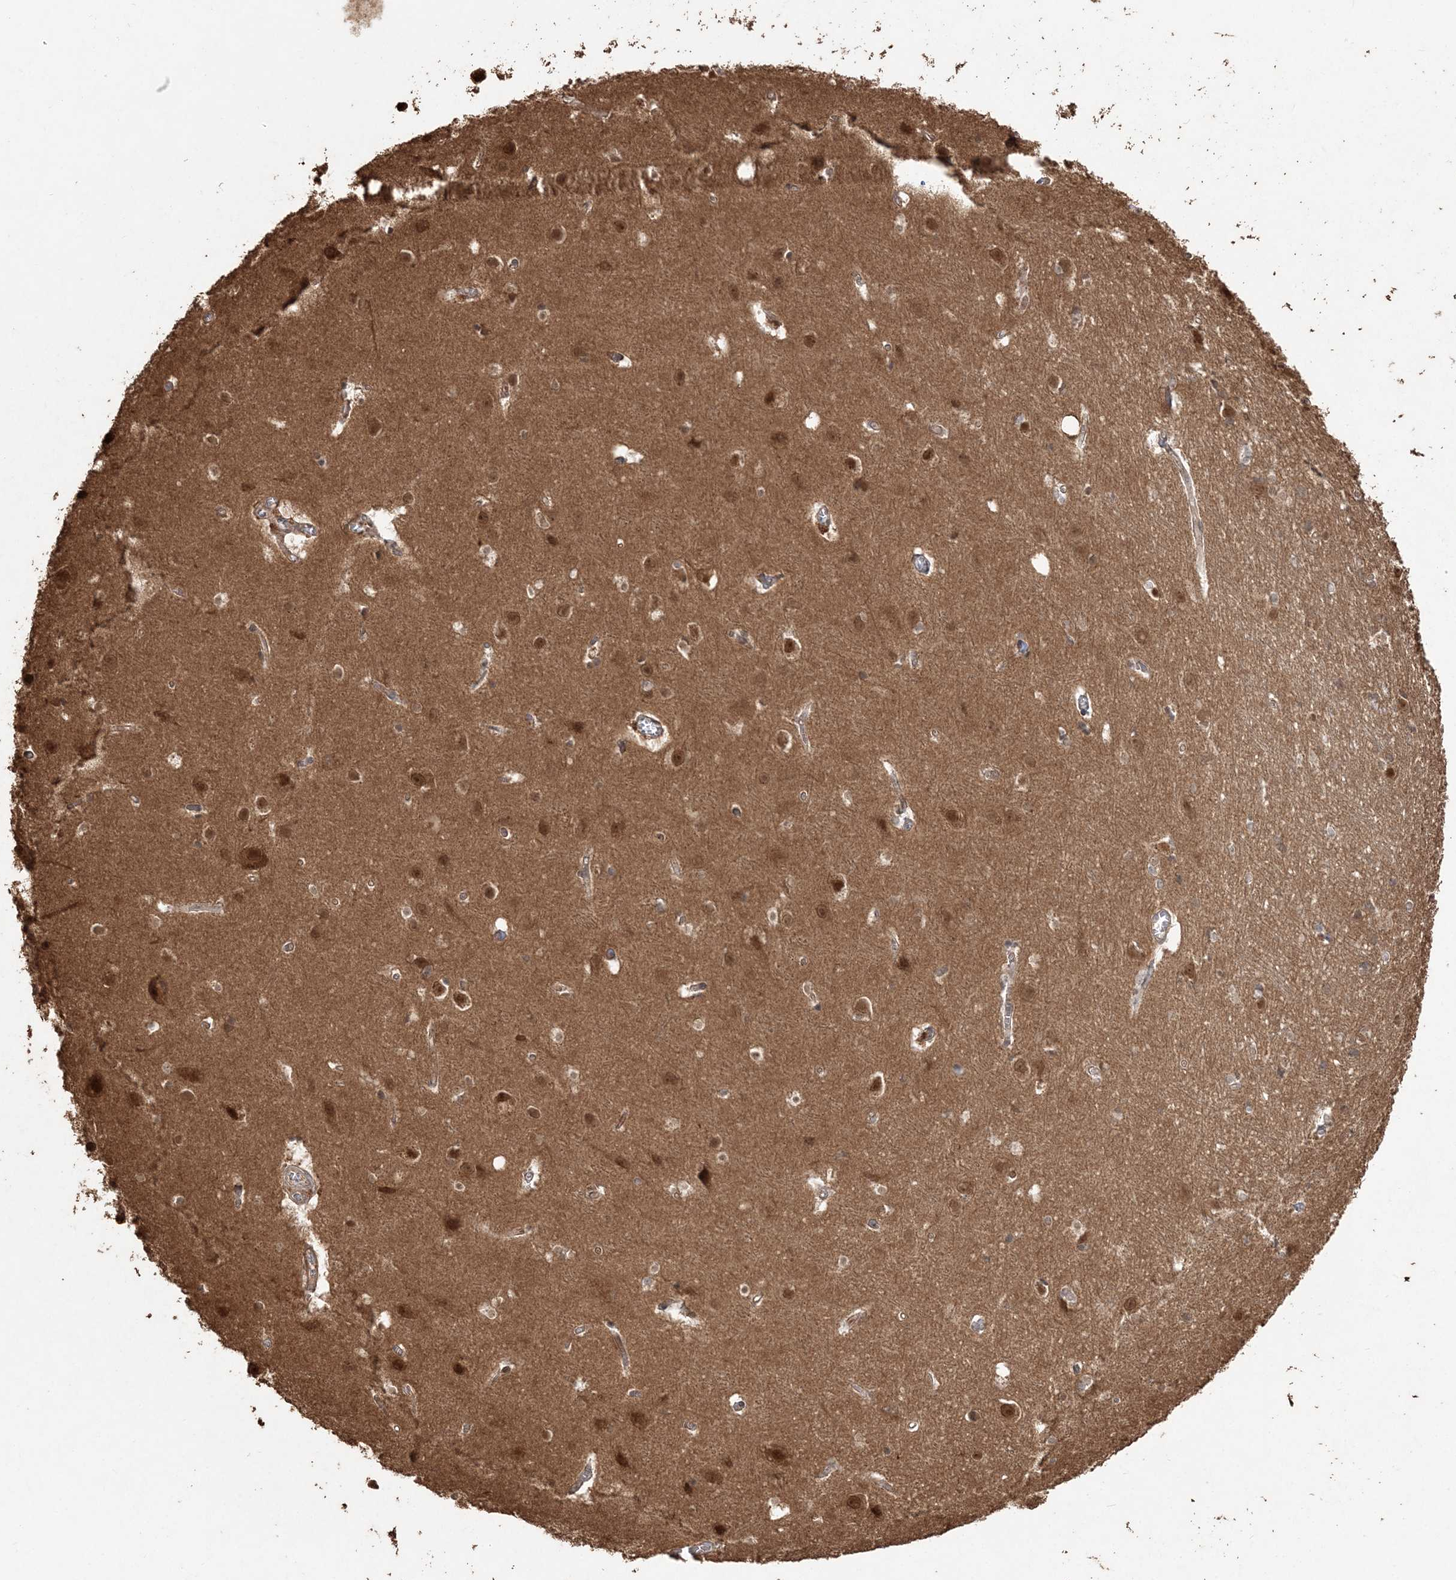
{"staining": {"intensity": "weak", "quantity": ">75%", "location": "cytoplasmic/membranous"}, "tissue": "cerebral cortex", "cell_type": "Endothelial cells", "image_type": "normal", "snomed": [{"axis": "morphology", "description": "Normal tissue, NOS"}, {"axis": "topography", "description": "Cerebral cortex"}], "caption": "Cerebral cortex stained for a protein exhibits weak cytoplasmic/membranous positivity in endothelial cells.", "gene": "CAB39", "patient": {"sex": "male", "age": 54}}